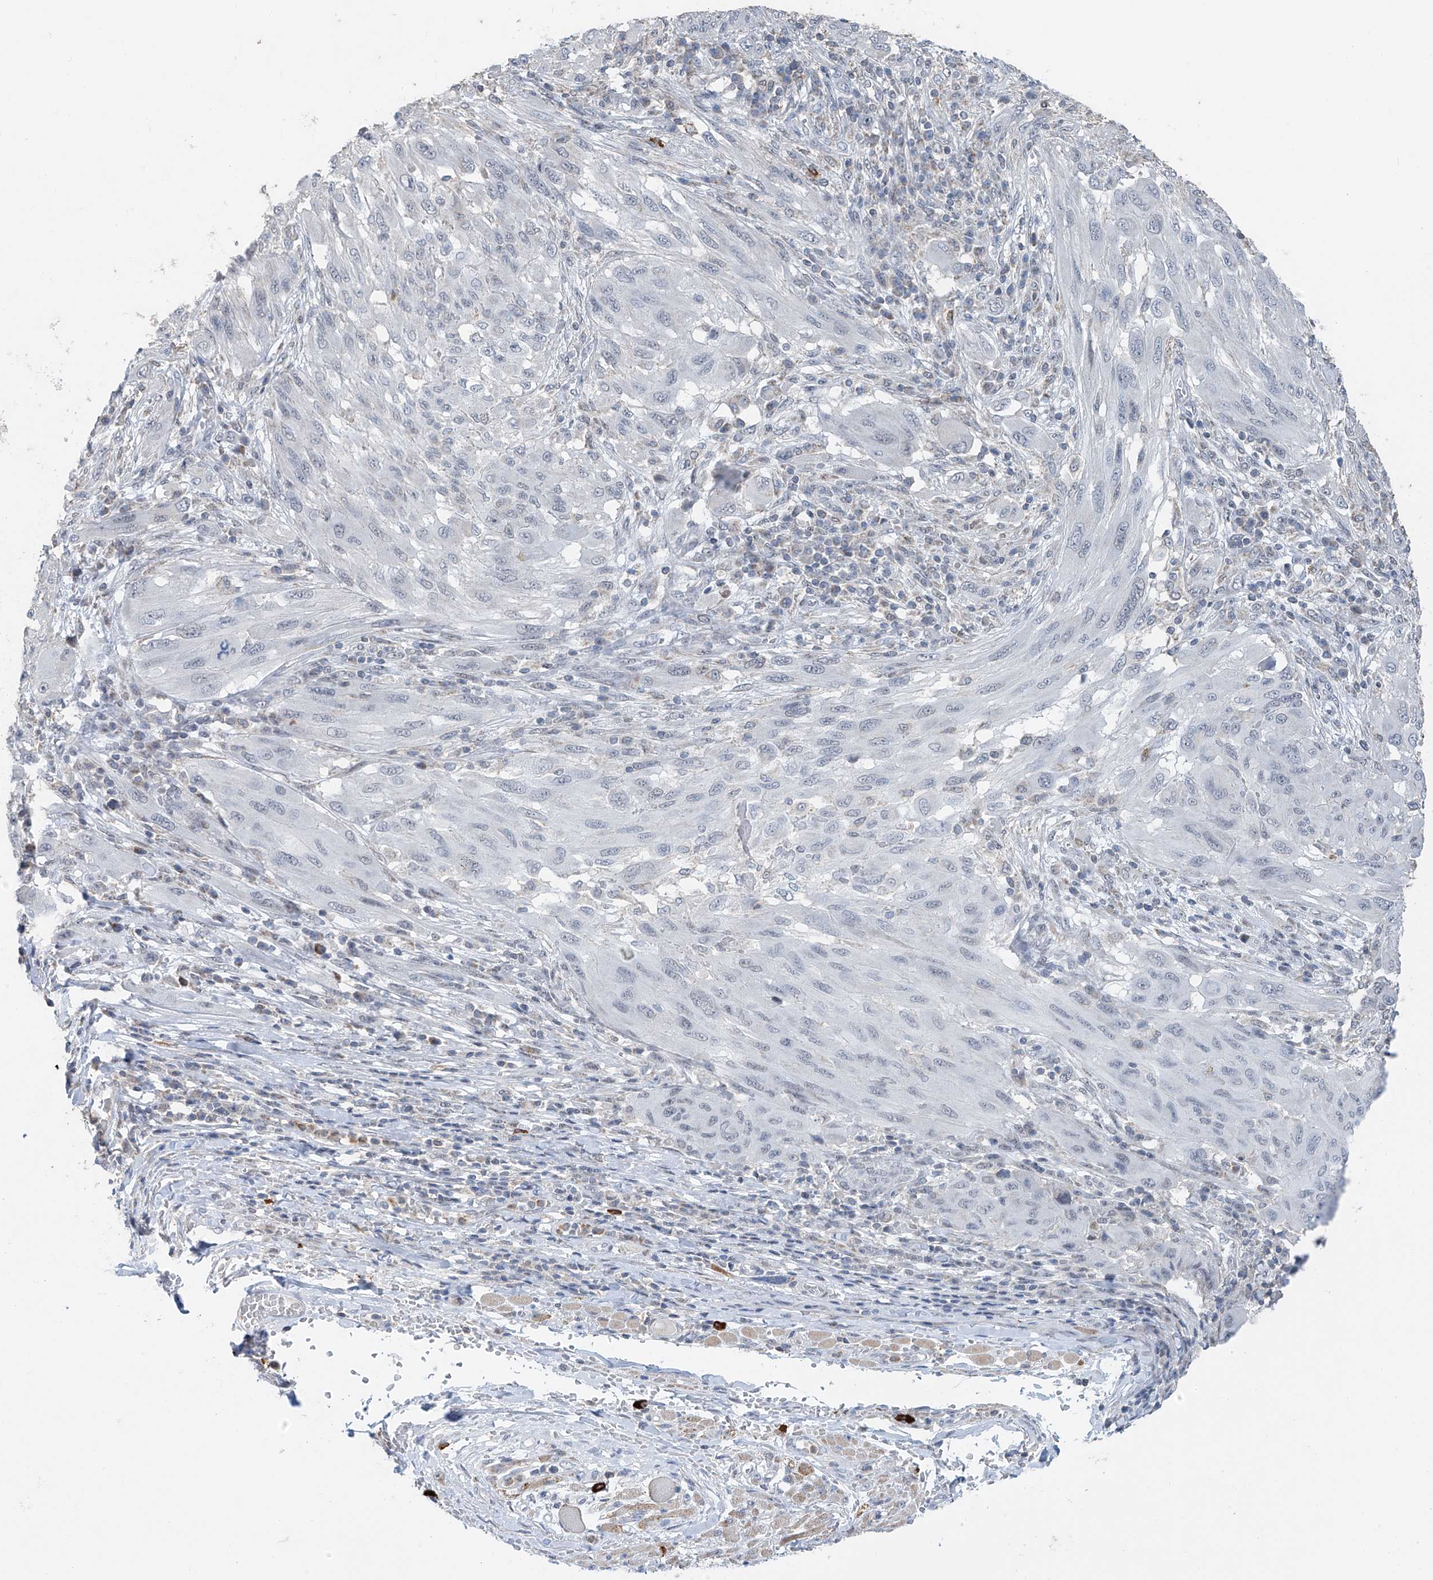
{"staining": {"intensity": "negative", "quantity": "none", "location": "none"}, "tissue": "melanoma", "cell_type": "Tumor cells", "image_type": "cancer", "snomed": [{"axis": "morphology", "description": "Malignant melanoma, NOS"}, {"axis": "topography", "description": "Skin"}], "caption": "Protein analysis of malignant melanoma shows no significant staining in tumor cells.", "gene": "KLF15", "patient": {"sex": "female", "age": 91}}